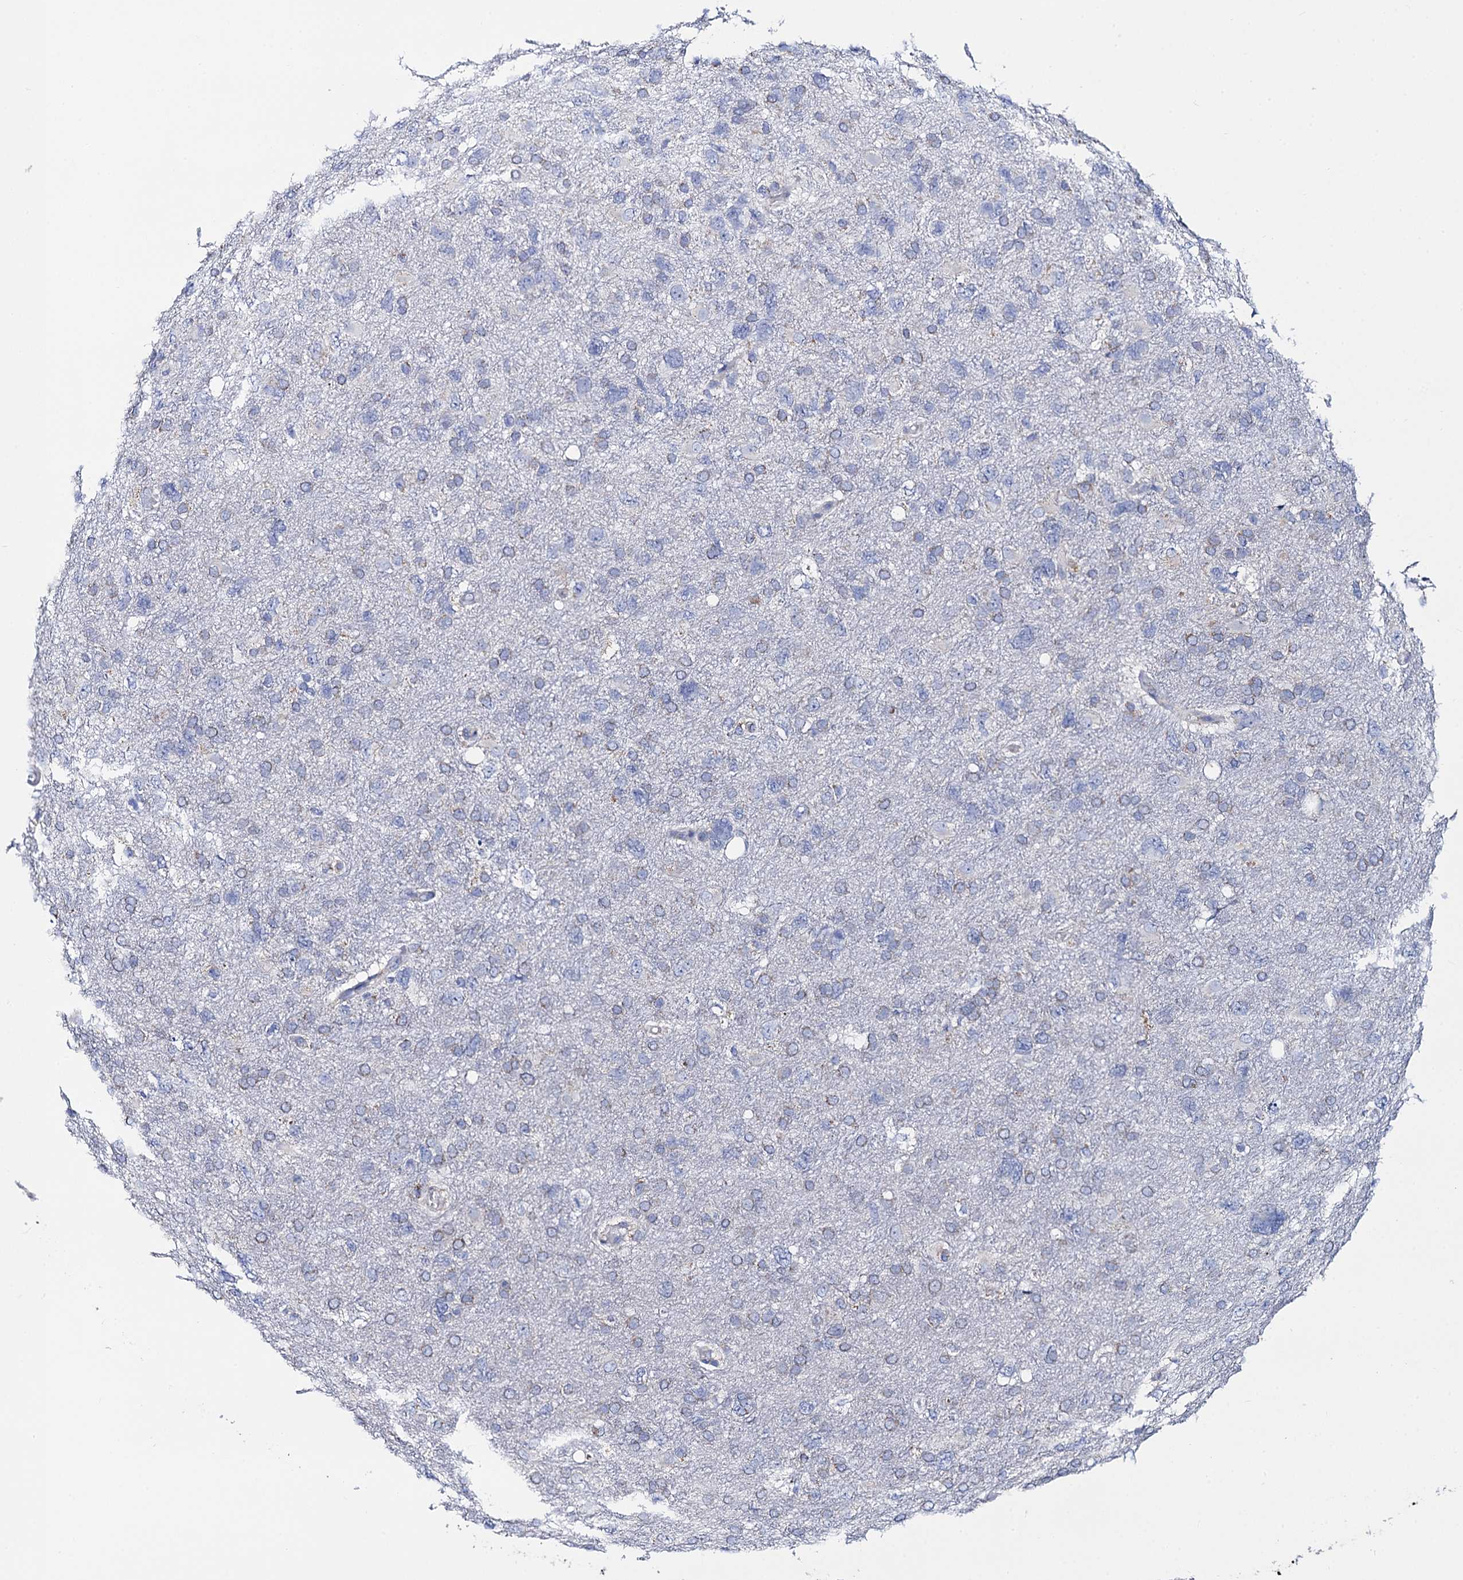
{"staining": {"intensity": "negative", "quantity": "none", "location": "none"}, "tissue": "glioma", "cell_type": "Tumor cells", "image_type": "cancer", "snomed": [{"axis": "morphology", "description": "Glioma, malignant, High grade"}, {"axis": "topography", "description": "Brain"}], "caption": "A photomicrograph of human glioma is negative for staining in tumor cells. (Brightfield microscopy of DAB (3,3'-diaminobenzidine) immunohistochemistry (IHC) at high magnification).", "gene": "ACADSB", "patient": {"sex": "male", "age": 61}}